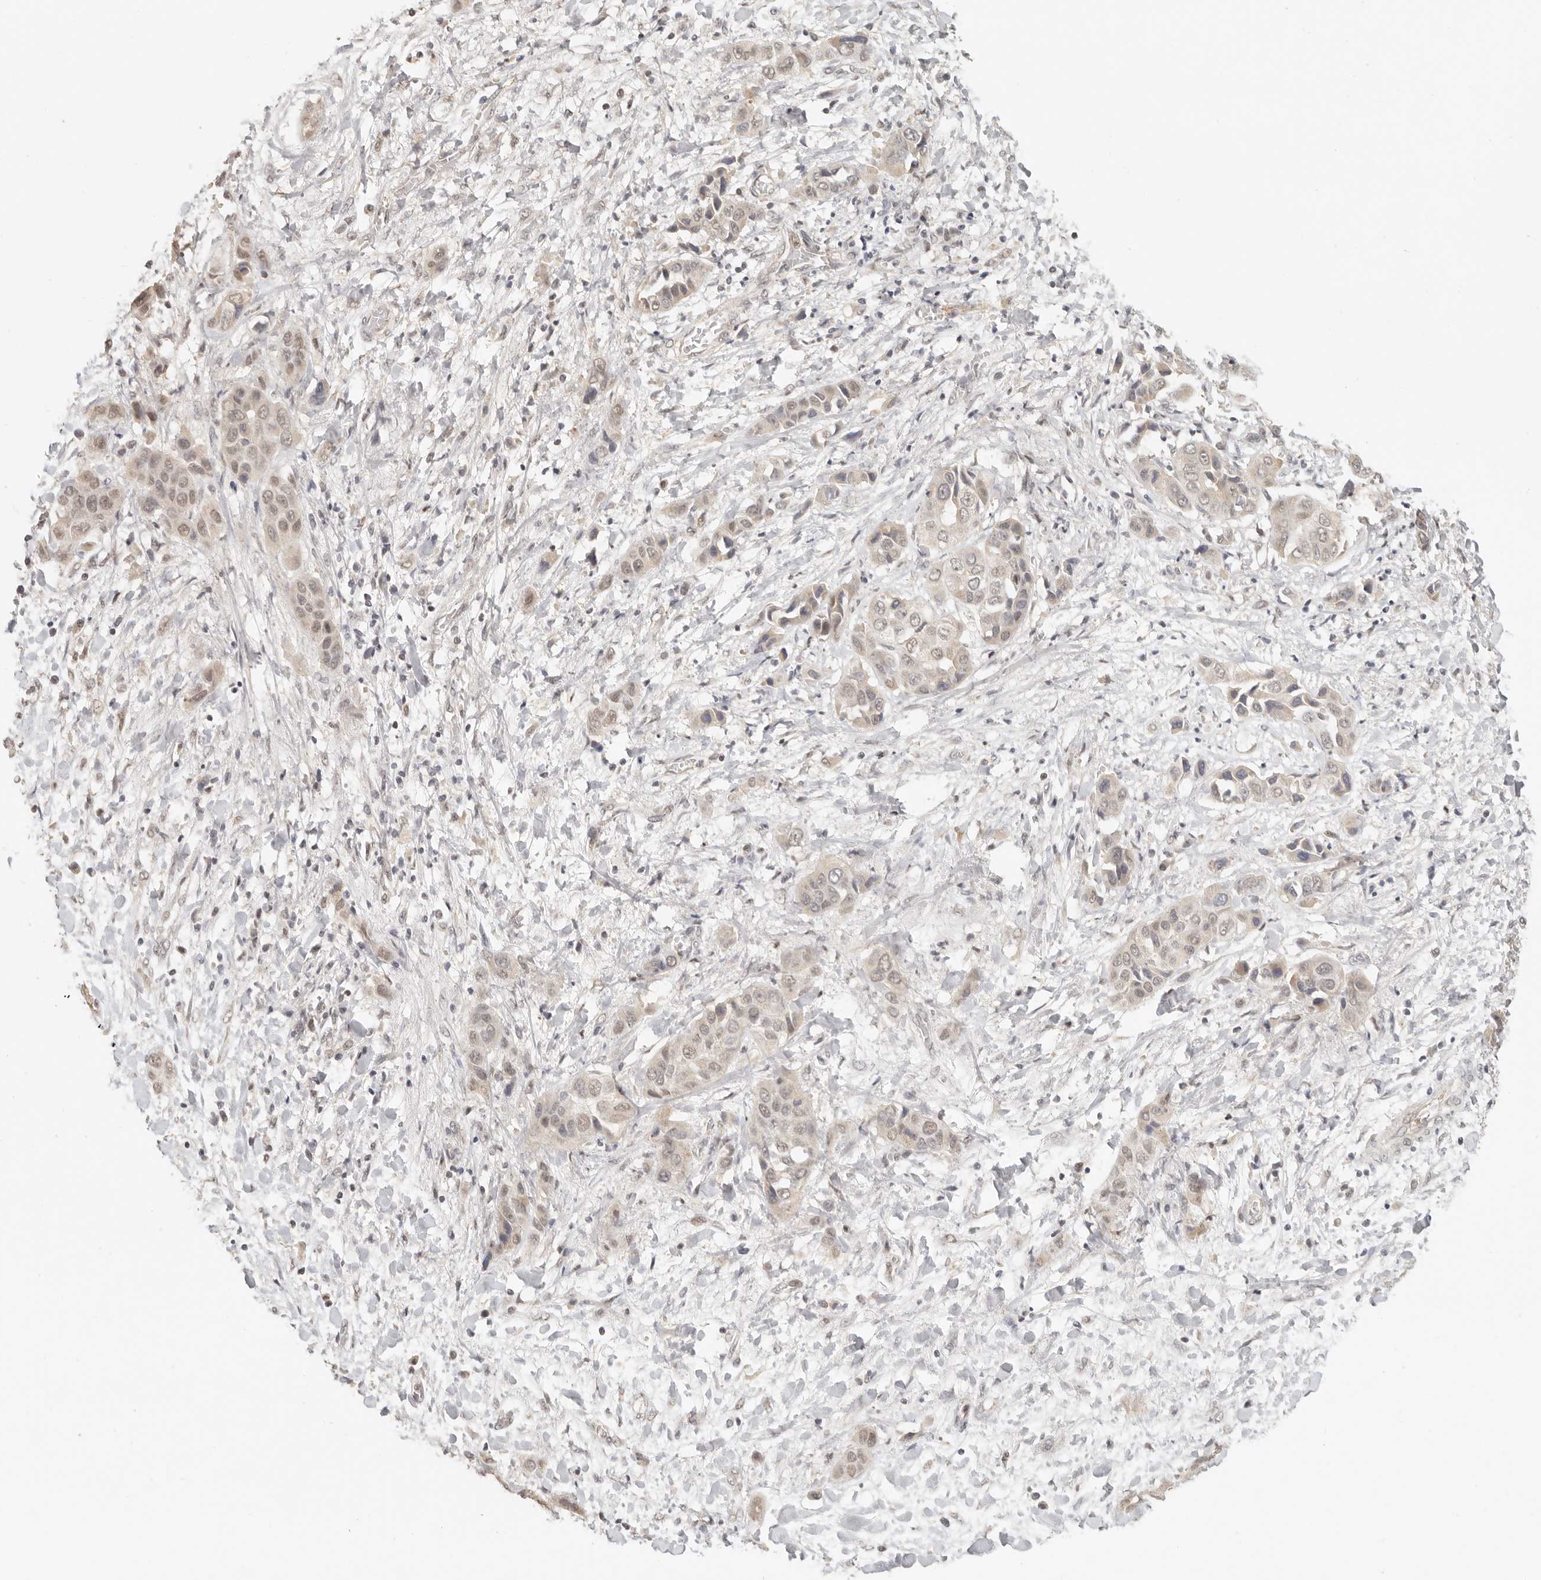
{"staining": {"intensity": "weak", "quantity": ">75%", "location": "nuclear"}, "tissue": "liver cancer", "cell_type": "Tumor cells", "image_type": "cancer", "snomed": [{"axis": "morphology", "description": "Cholangiocarcinoma"}, {"axis": "topography", "description": "Liver"}], "caption": "An immunohistochemistry histopathology image of tumor tissue is shown. Protein staining in brown shows weak nuclear positivity in liver cancer within tumor cells.", "gene": "GPBP1L1", "patient": {"sex": "female", "age": 52}}